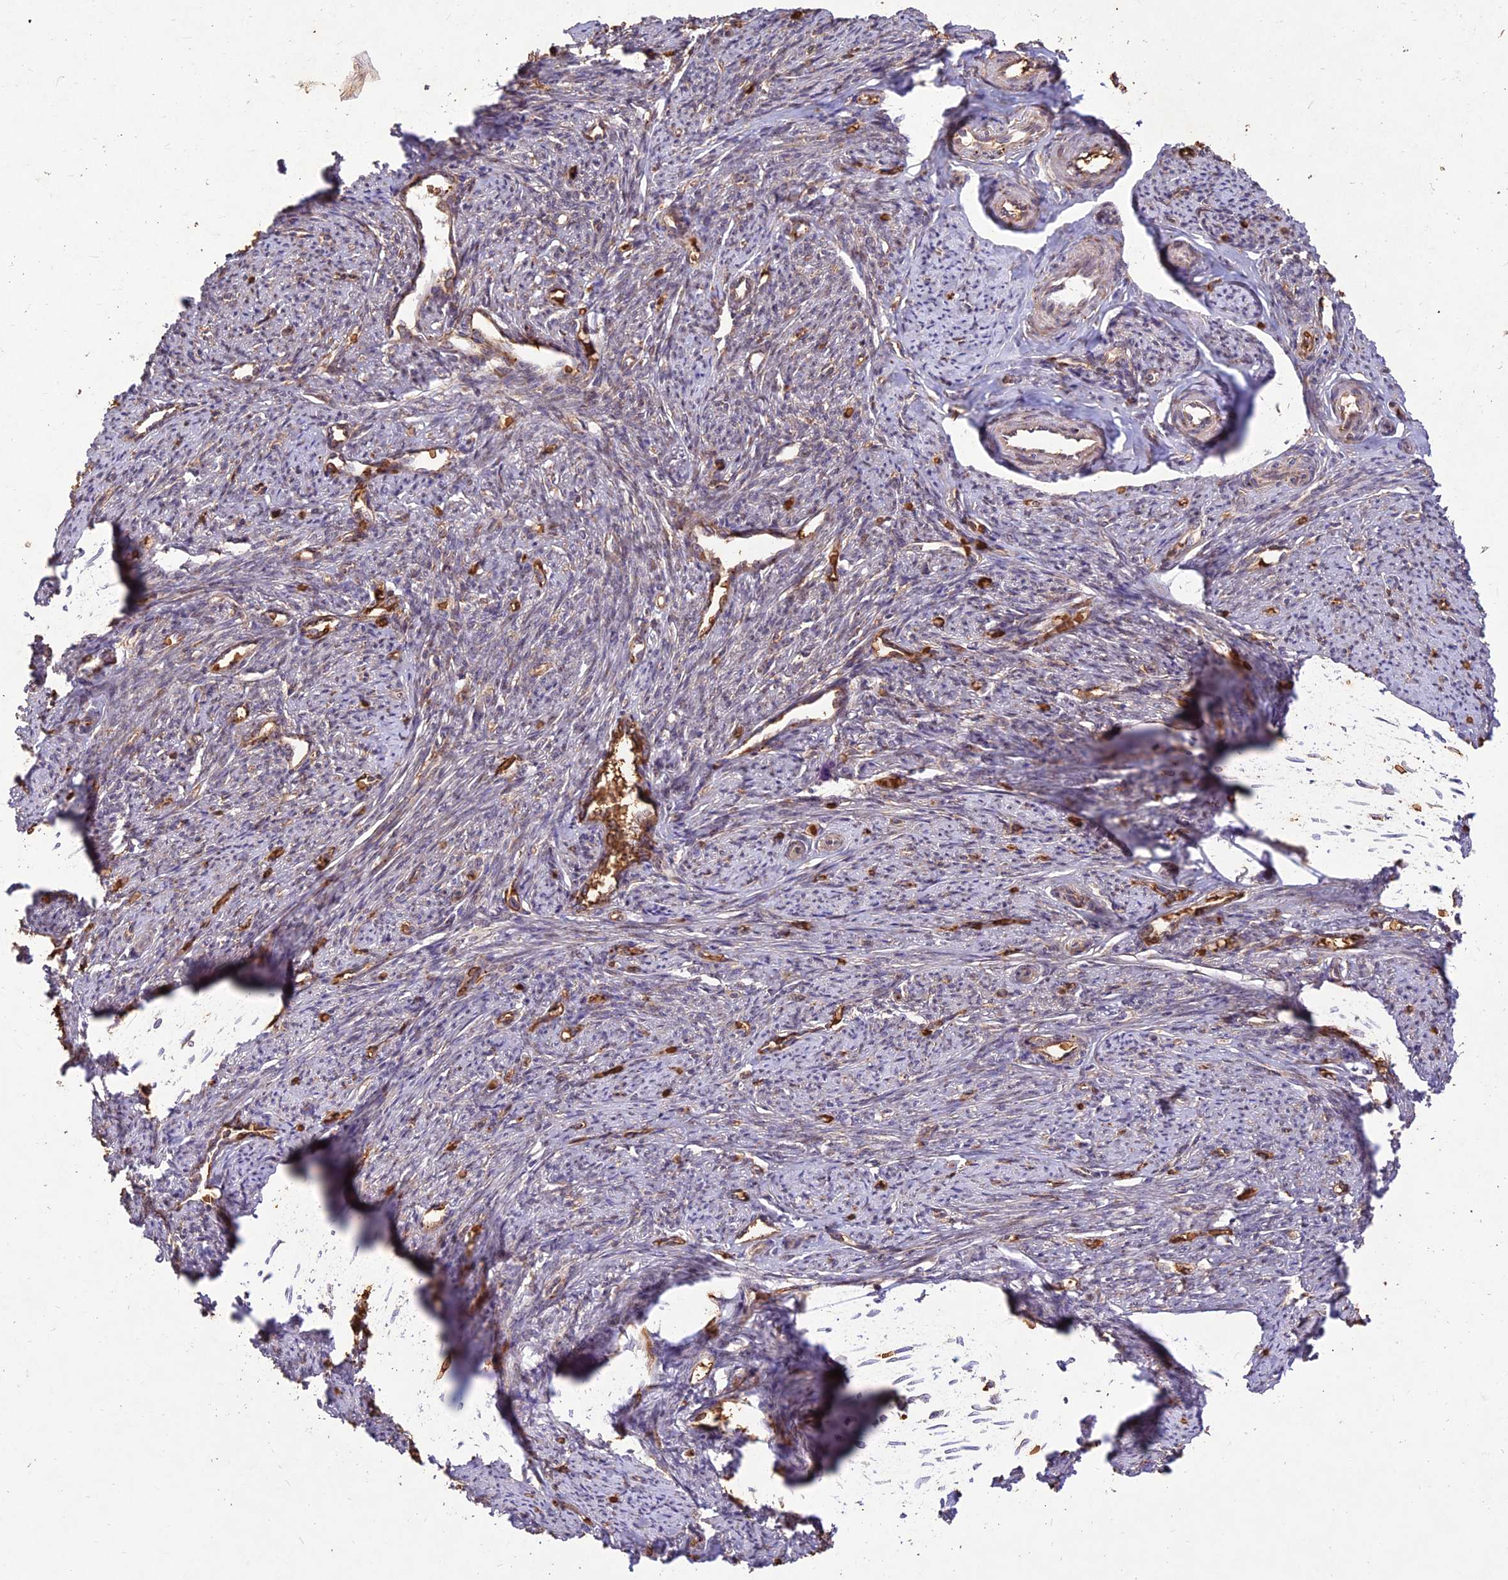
{"staining": {"intensity": "moderate", "quantity": "25%-75%", "location": "cytoplasmic/membranous"}, "tissue": "smooth muscle", "cell_type": "Smooth muscle cells", "image_type": "normal", "snomed": [{"axis": "morphology", "description": "Normal tissue, NOS"}, {"axis": "topography", "description": "Smooth muscle"}, {"axis": "topography", "description": "Uterus"}], "caption": "IHC (DAB) staining of normal human smooth muscle reveals moderate cytoplasmic/membranous protein staining in approximately 25%-75% of smooth muscle cells. The staining was performed using DAB (3,3'-diaminobenzidine), with brown indicating positive protein expression. Nuclei are stained blue with hematoxylin.", "gene": "PPP1R11", "patient": {"sex": "female", "age": 59}}